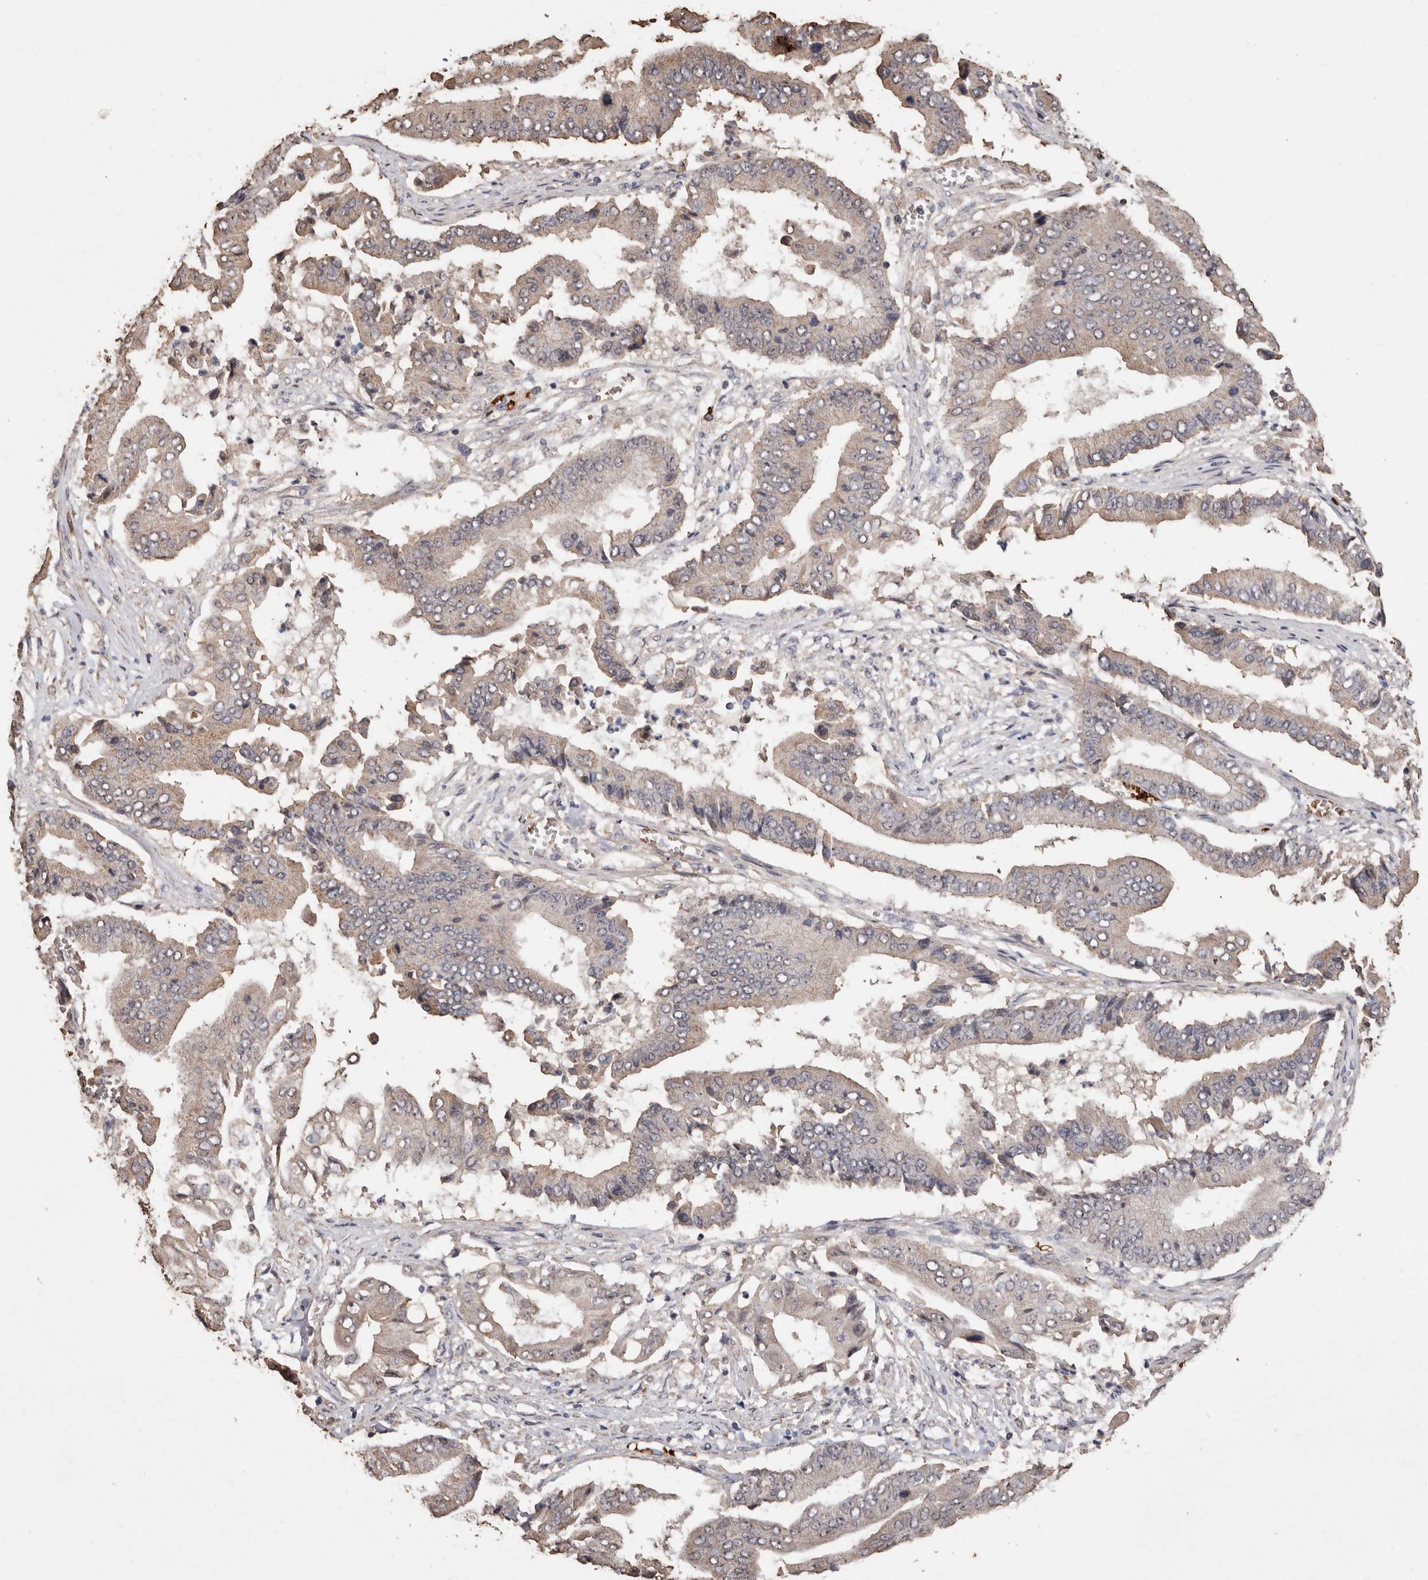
{"staining": {"intensity": "negative", "quantity": "none", "location": "none"}, "tissue": "pancreatic cancer", "cell_type": "Tumor cells", "image_type": "cancer", "snomed": [{"axis": "morphology", "description": "Adenocarcinoma, NOS"}, {"axis": "topography", "description": "Pancreas"}], "caption": "Tumor cells are negative for brown protein staining in pancreatic cancer.", "gene": "GRAMD2A", "patient": {"sex": "female", "age": 77}}